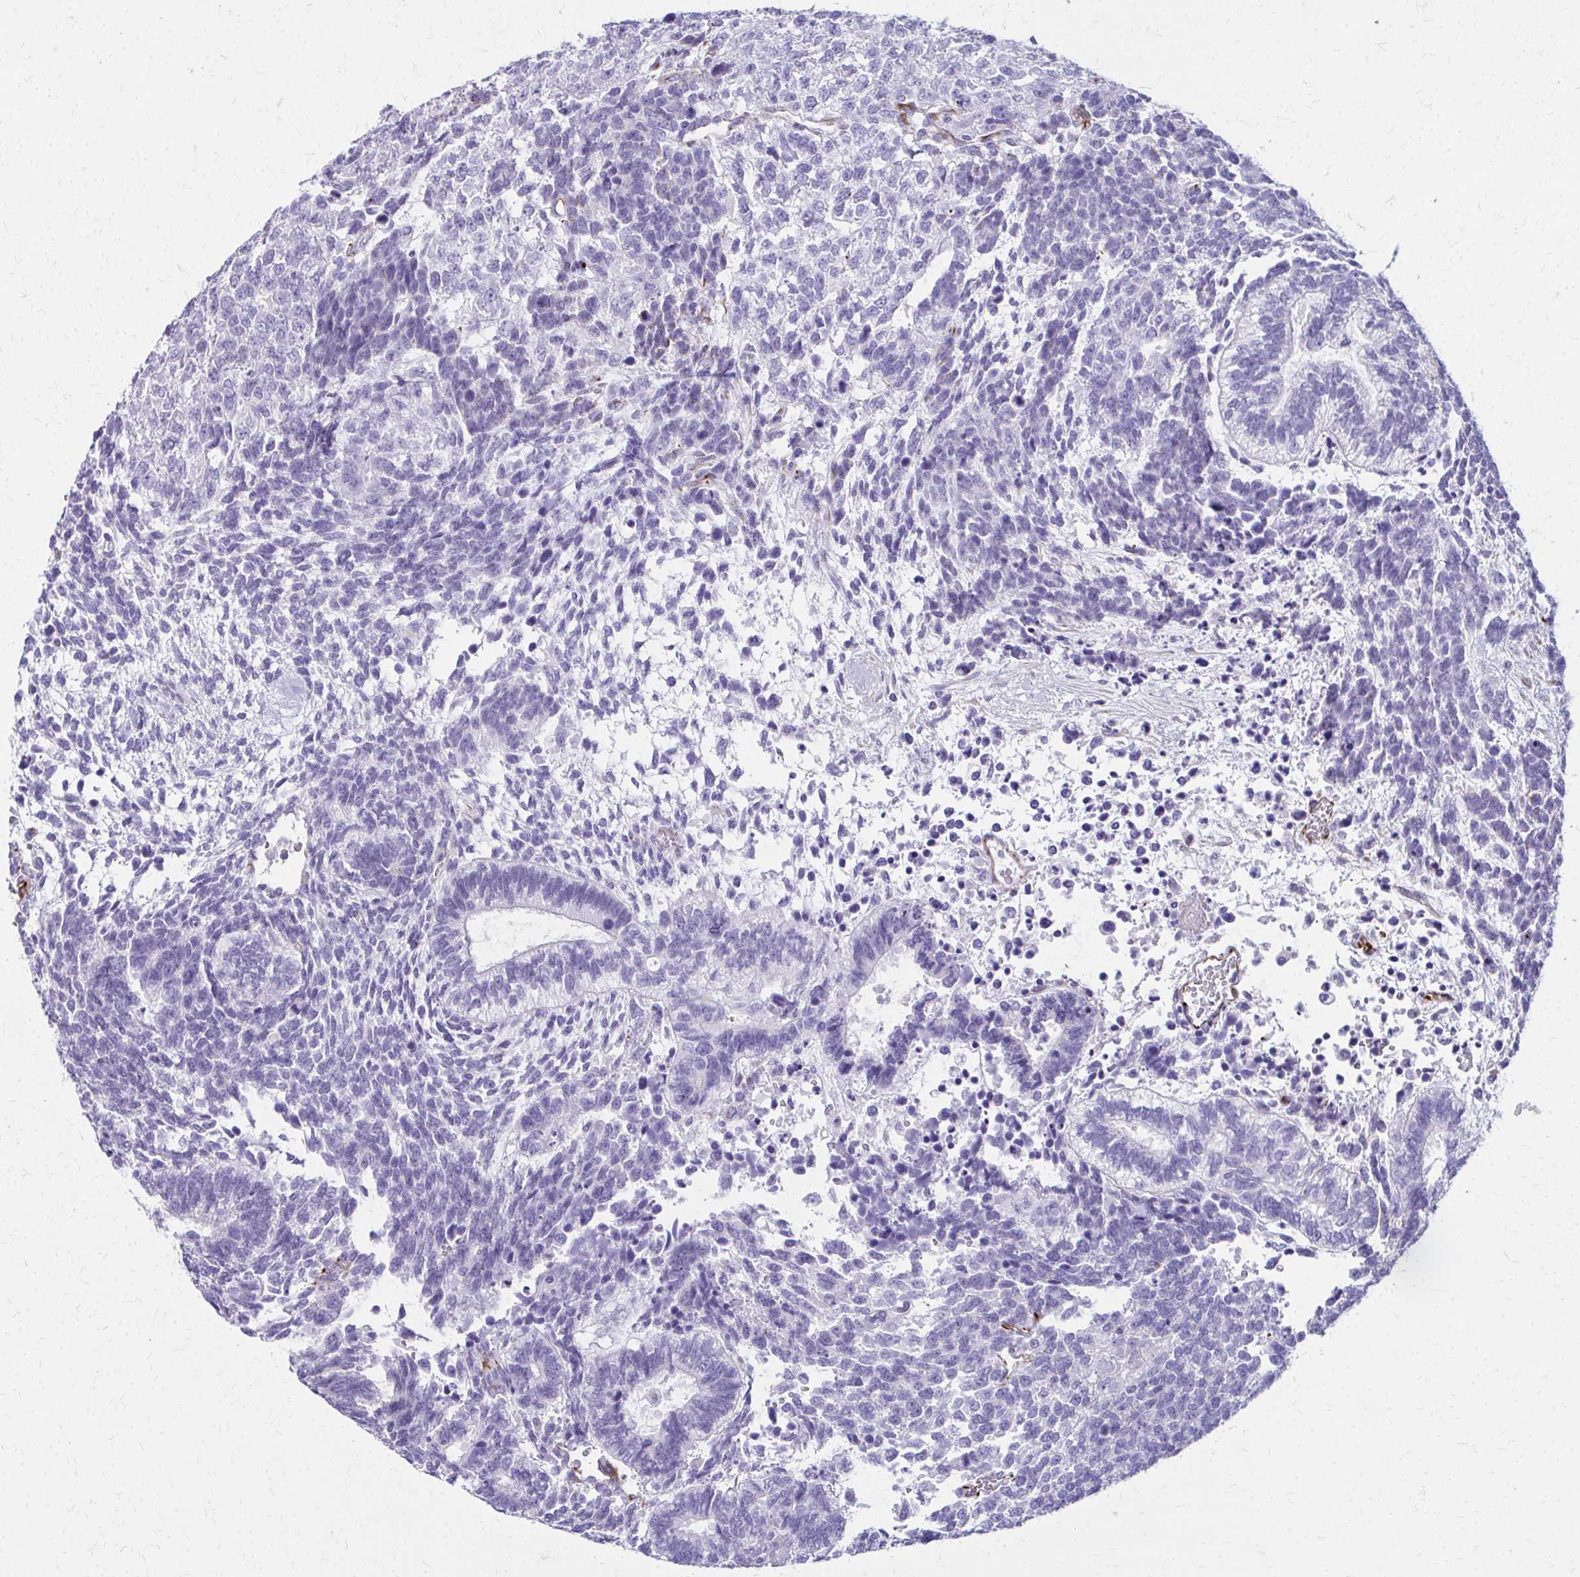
{"staining": {"intensity": "negative", "quantity": "none", "location": "none"}, "tissue": "testis cancer", "cell_type": "Tumor cells", "image_type": "cancer", "snomed": [{"axis": "morphology", "description": "Carcinoma, Embryonal, NOS"}, {"axis": "topography", "description": "Testis"}], "caption": "Immunohistochemical staining of human embryonal carcinoma (testis) shows no significant positivity in tumor cells.", "gene": "TRIM6", "patient": {"sex": "male", "age": 23}}